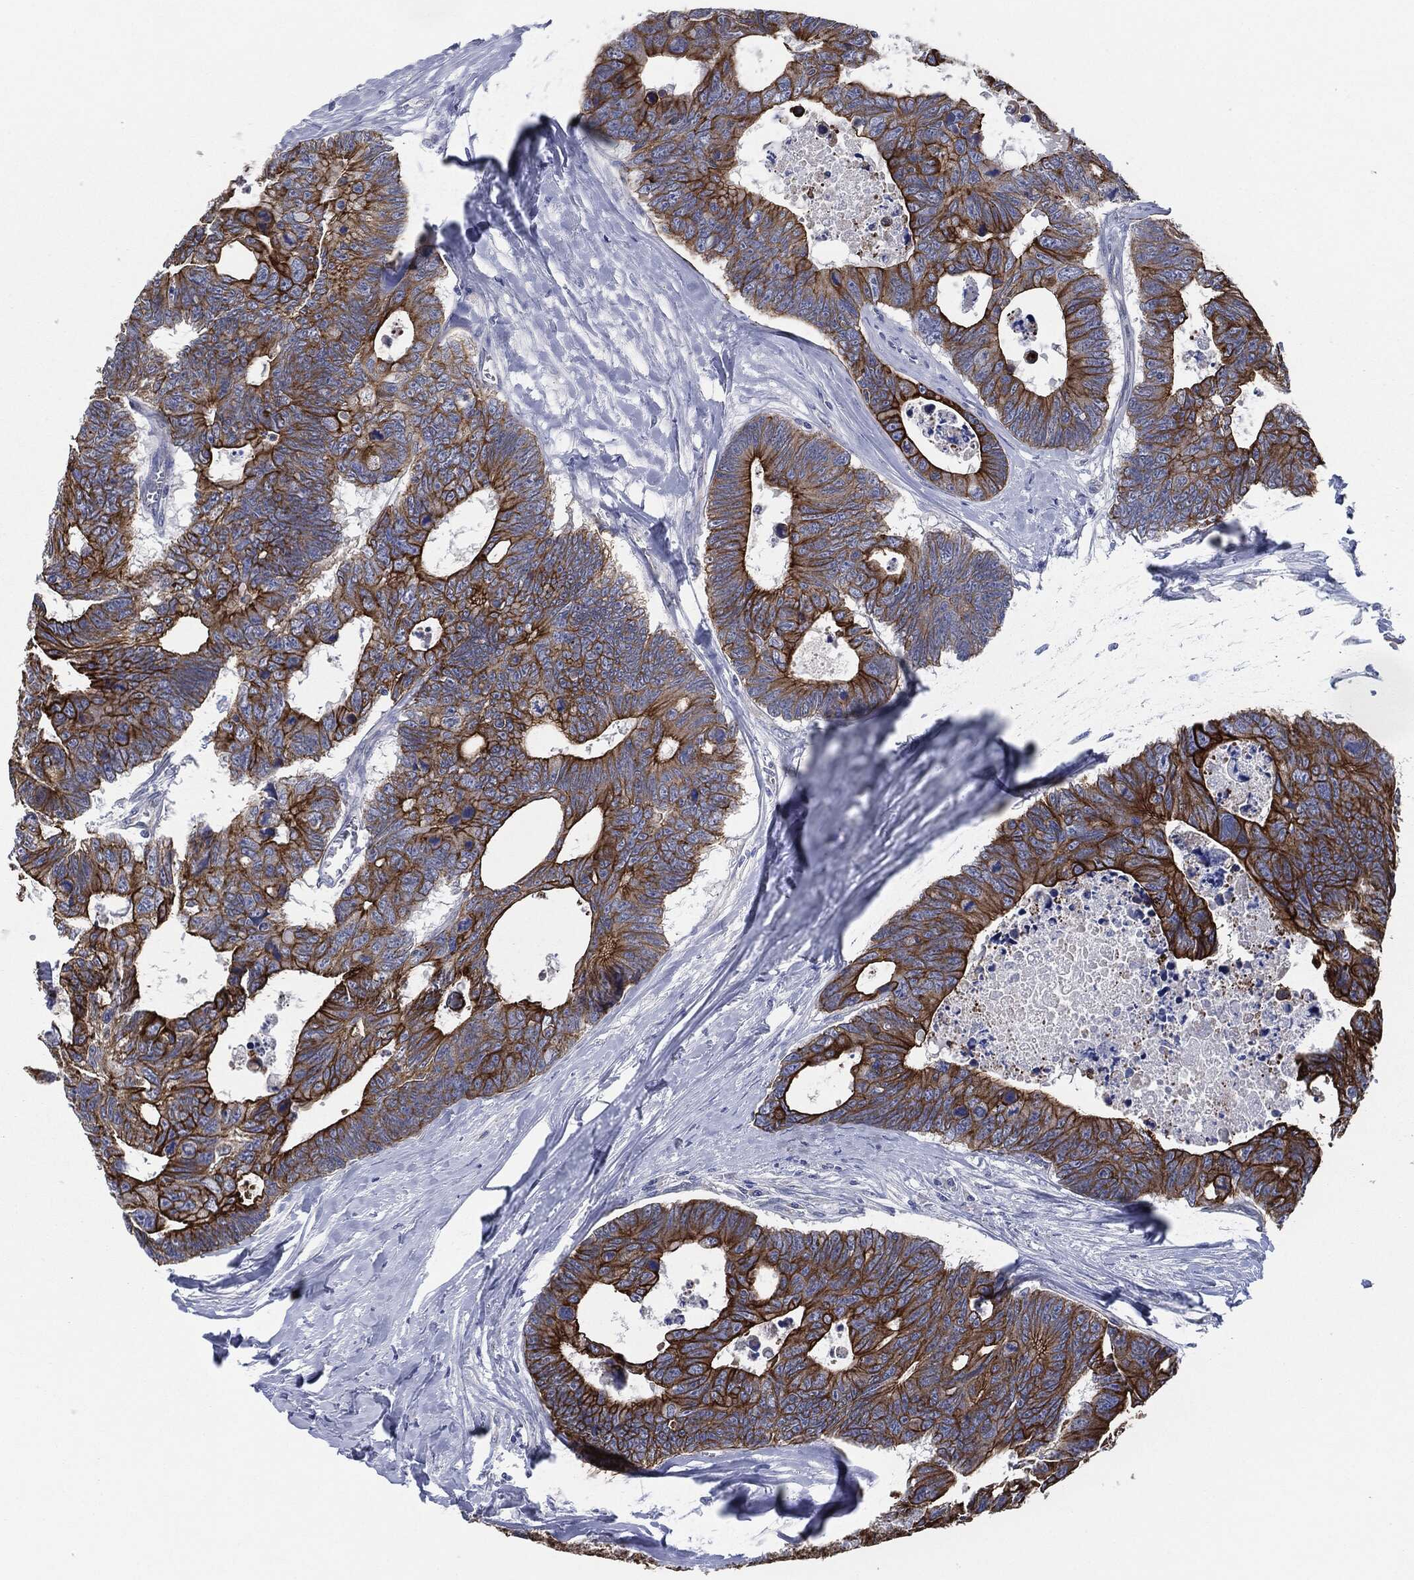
{"staining": {"intensity": "strong", "quantity": "25%-75%", "location": "cytoplasmic/membranous"}, "tissue": "colorectal cancer", "cell_type": "Tumor cells", "image_type": "cancer", "snomed": [{"axis": "morphology", "description": "Adenocarcinoma, NOS"}, {"axis": "topography", "description": "Colon"}], "caption": "A brown stain highlights strong cytoplasmic/membranous expression of a protein in colorectal adenocarcinoma tumor cells.", "gene": "SHROOM2", "patient": {"sex": "female", "age": 77}}